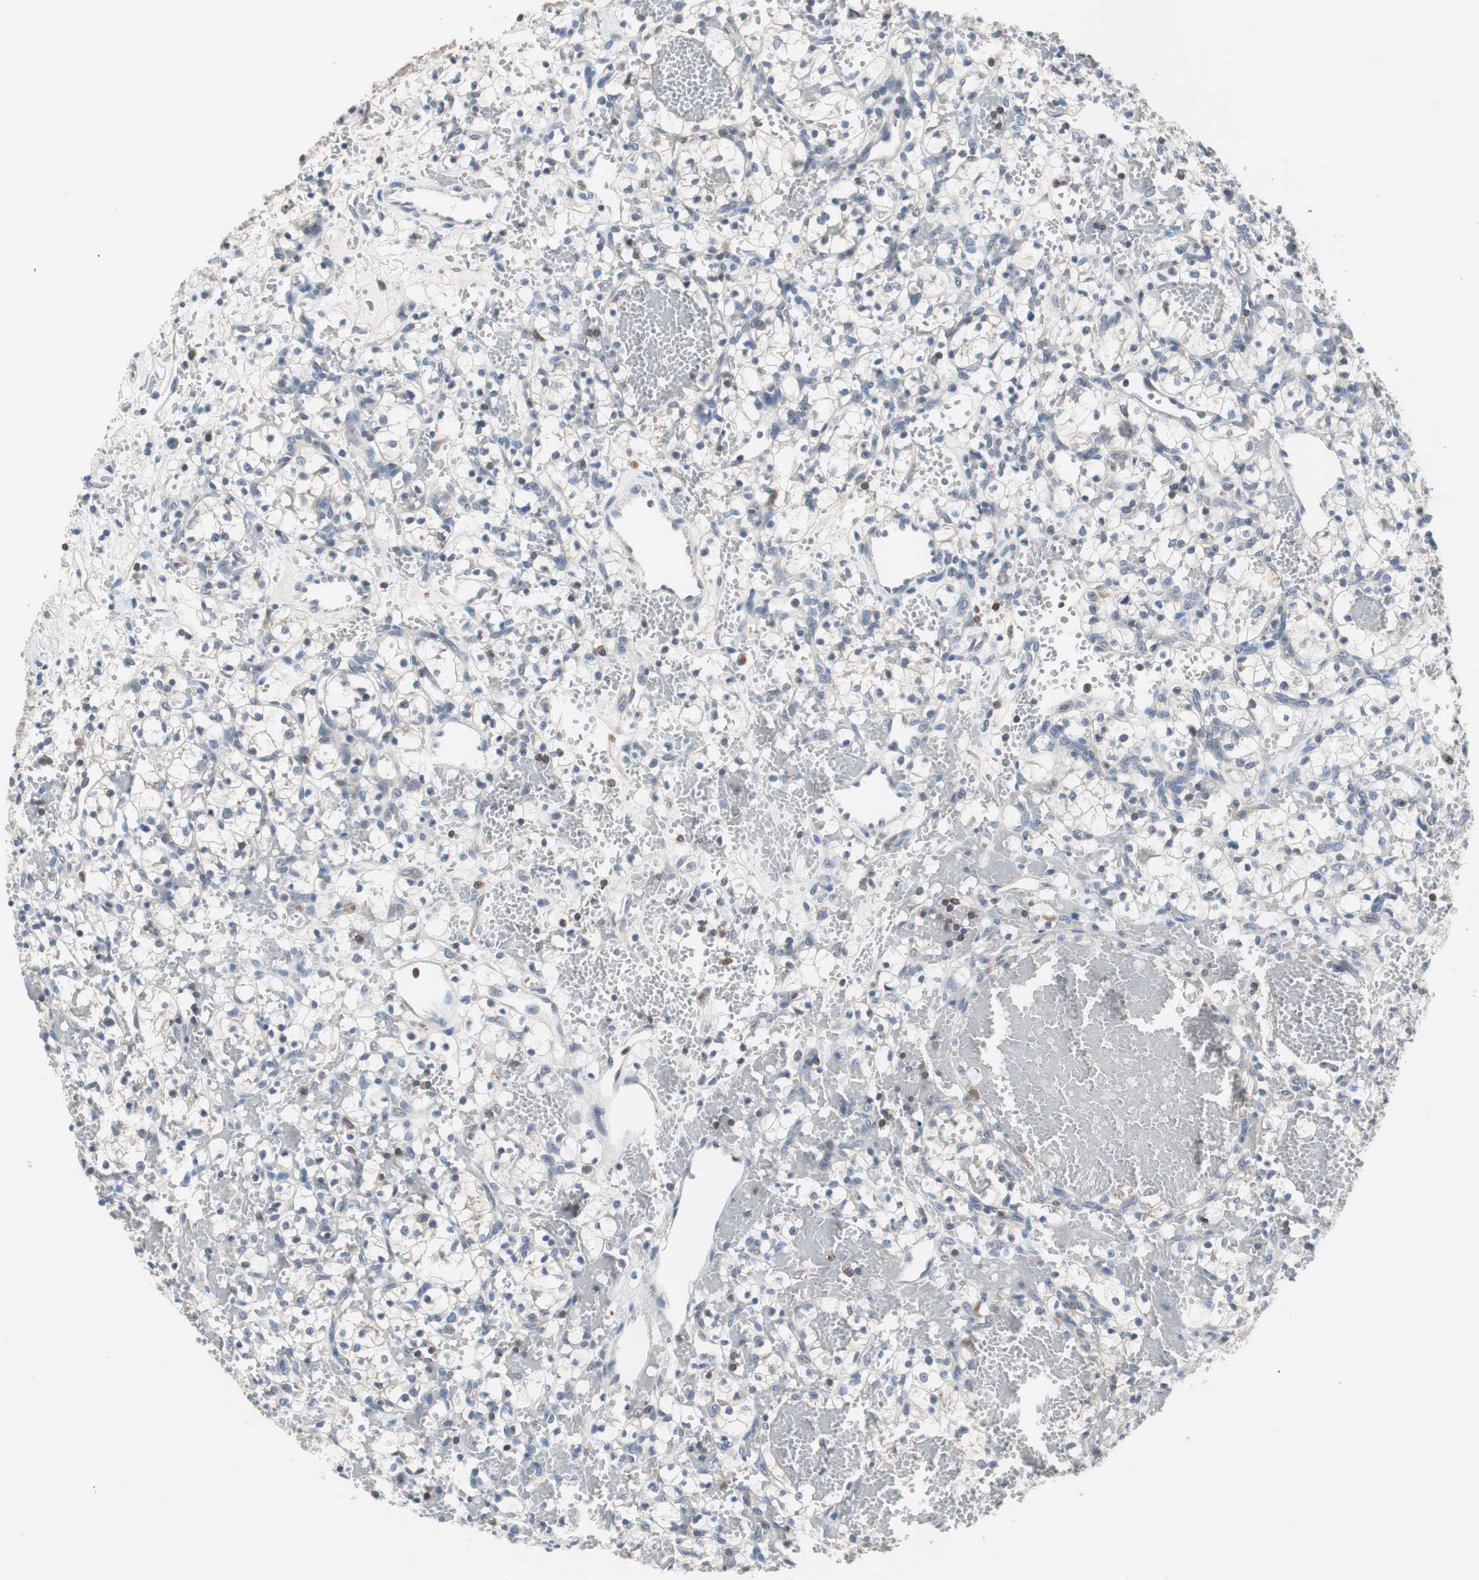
{"staining": {"intensity": "negative", "quantity": "none", "location": "none"}, "tissue": "renal cancer", "cell_type": "Tumor cells", "image_type": "cancer", "snomed": [{"axis": "morphology", "description": "Adenocarcinoma, NOS"}, {"axis": "topography", "description": "Kidney"}], "caption": "Tumor cells show no significant expression in adenocarcinoma (renal).", "gene": "PRKCA", "patient": {"sex": "female", "age": 60}}